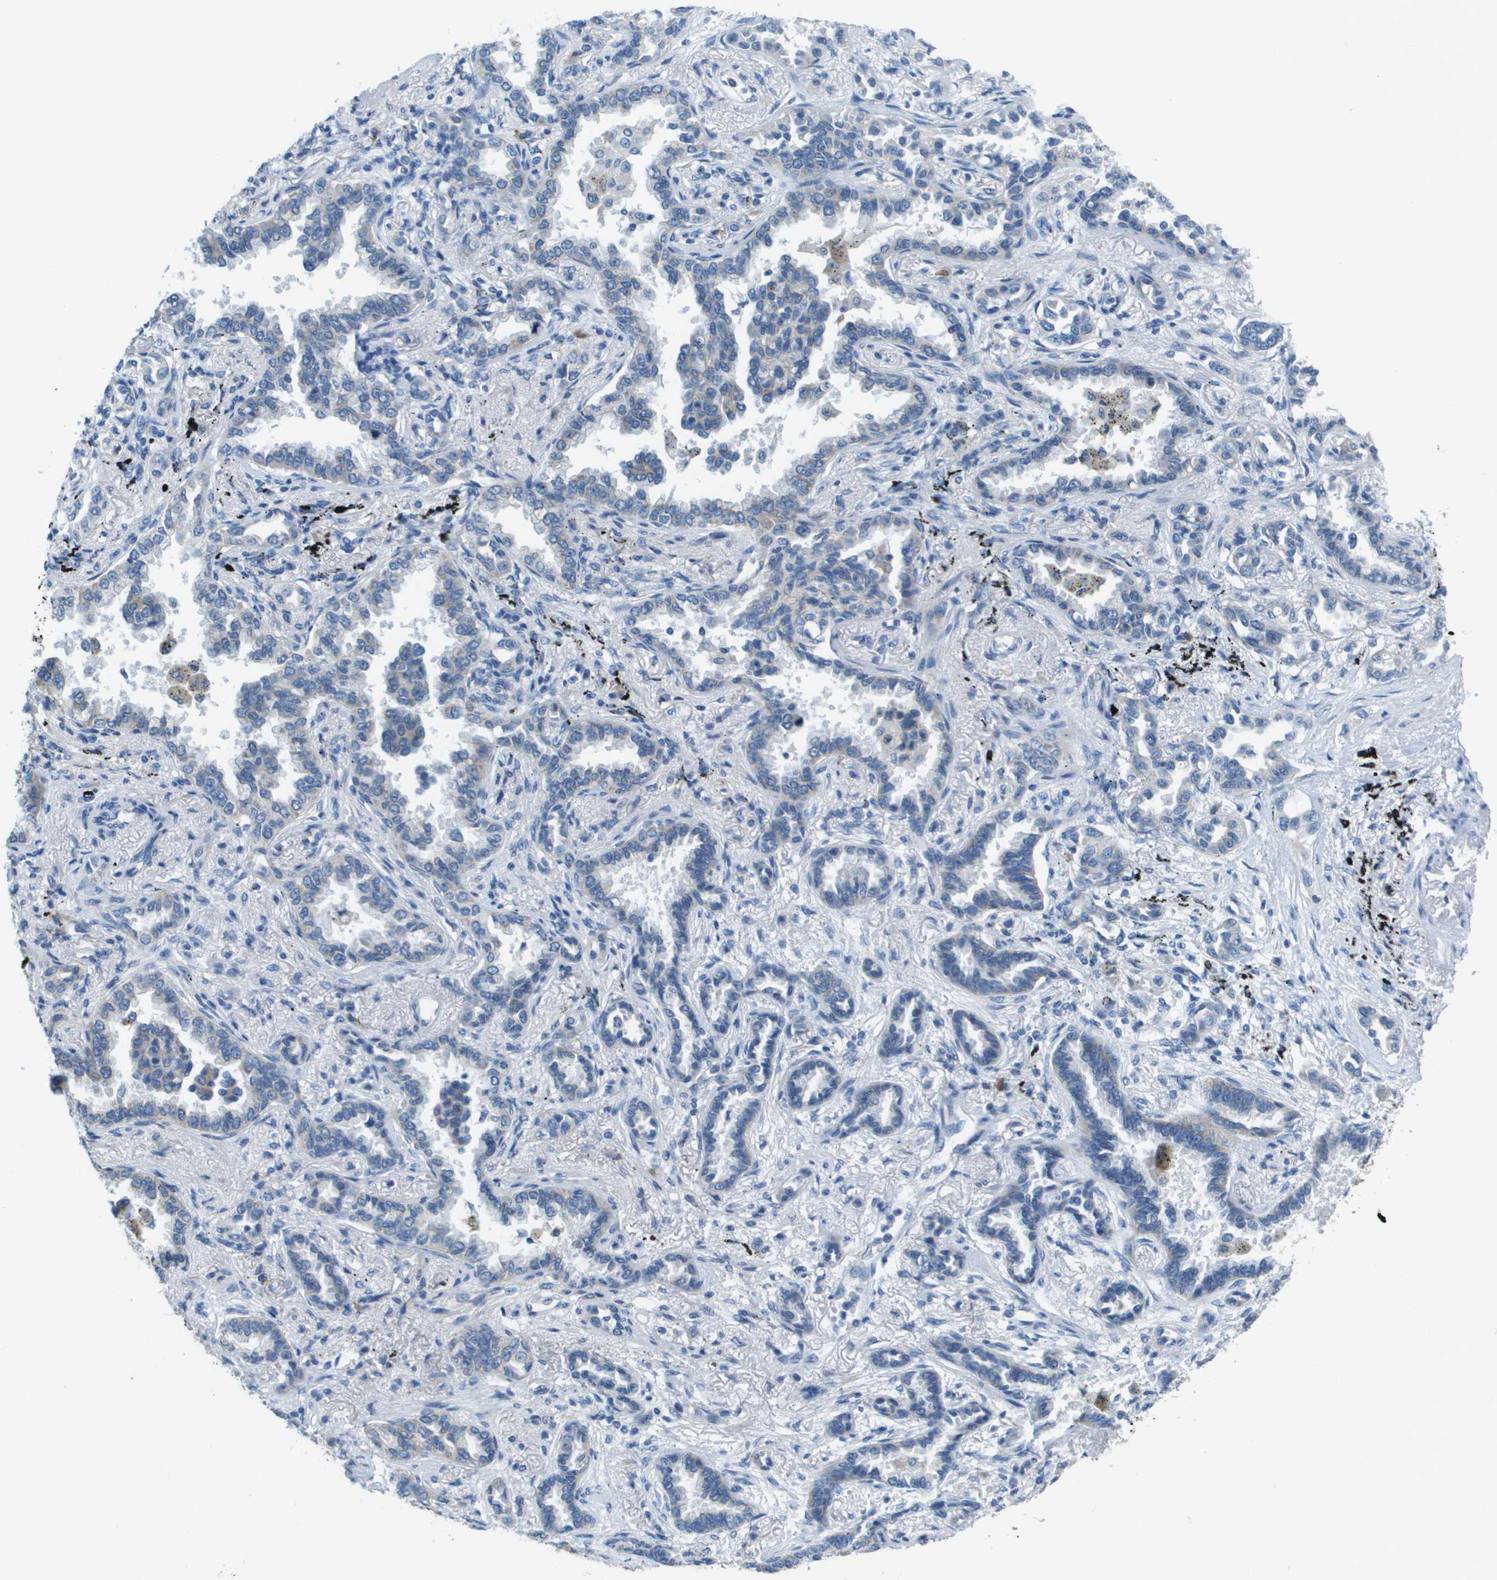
{"staining": {"intensity": "negative", "quantity": "none", "location": "none"}, "tissue": "lung cancer", "cell_type": "Tumor cells", "image_type": "cancer", "snomed": [{"axis": "morphology", "description": "Normal tissue, NOS"}, {"axis": "morphology", "description": "Adenocarcinoma, NOS"}, {"axis": "topography", "description": "Lung"}], "caption": "Adenocarcinoma (lung) was stained to show a protein in brown. There is no significant staining in tumor cells.", "gene": "SDC1", "patient": {"sex": "male", "age": 59}}